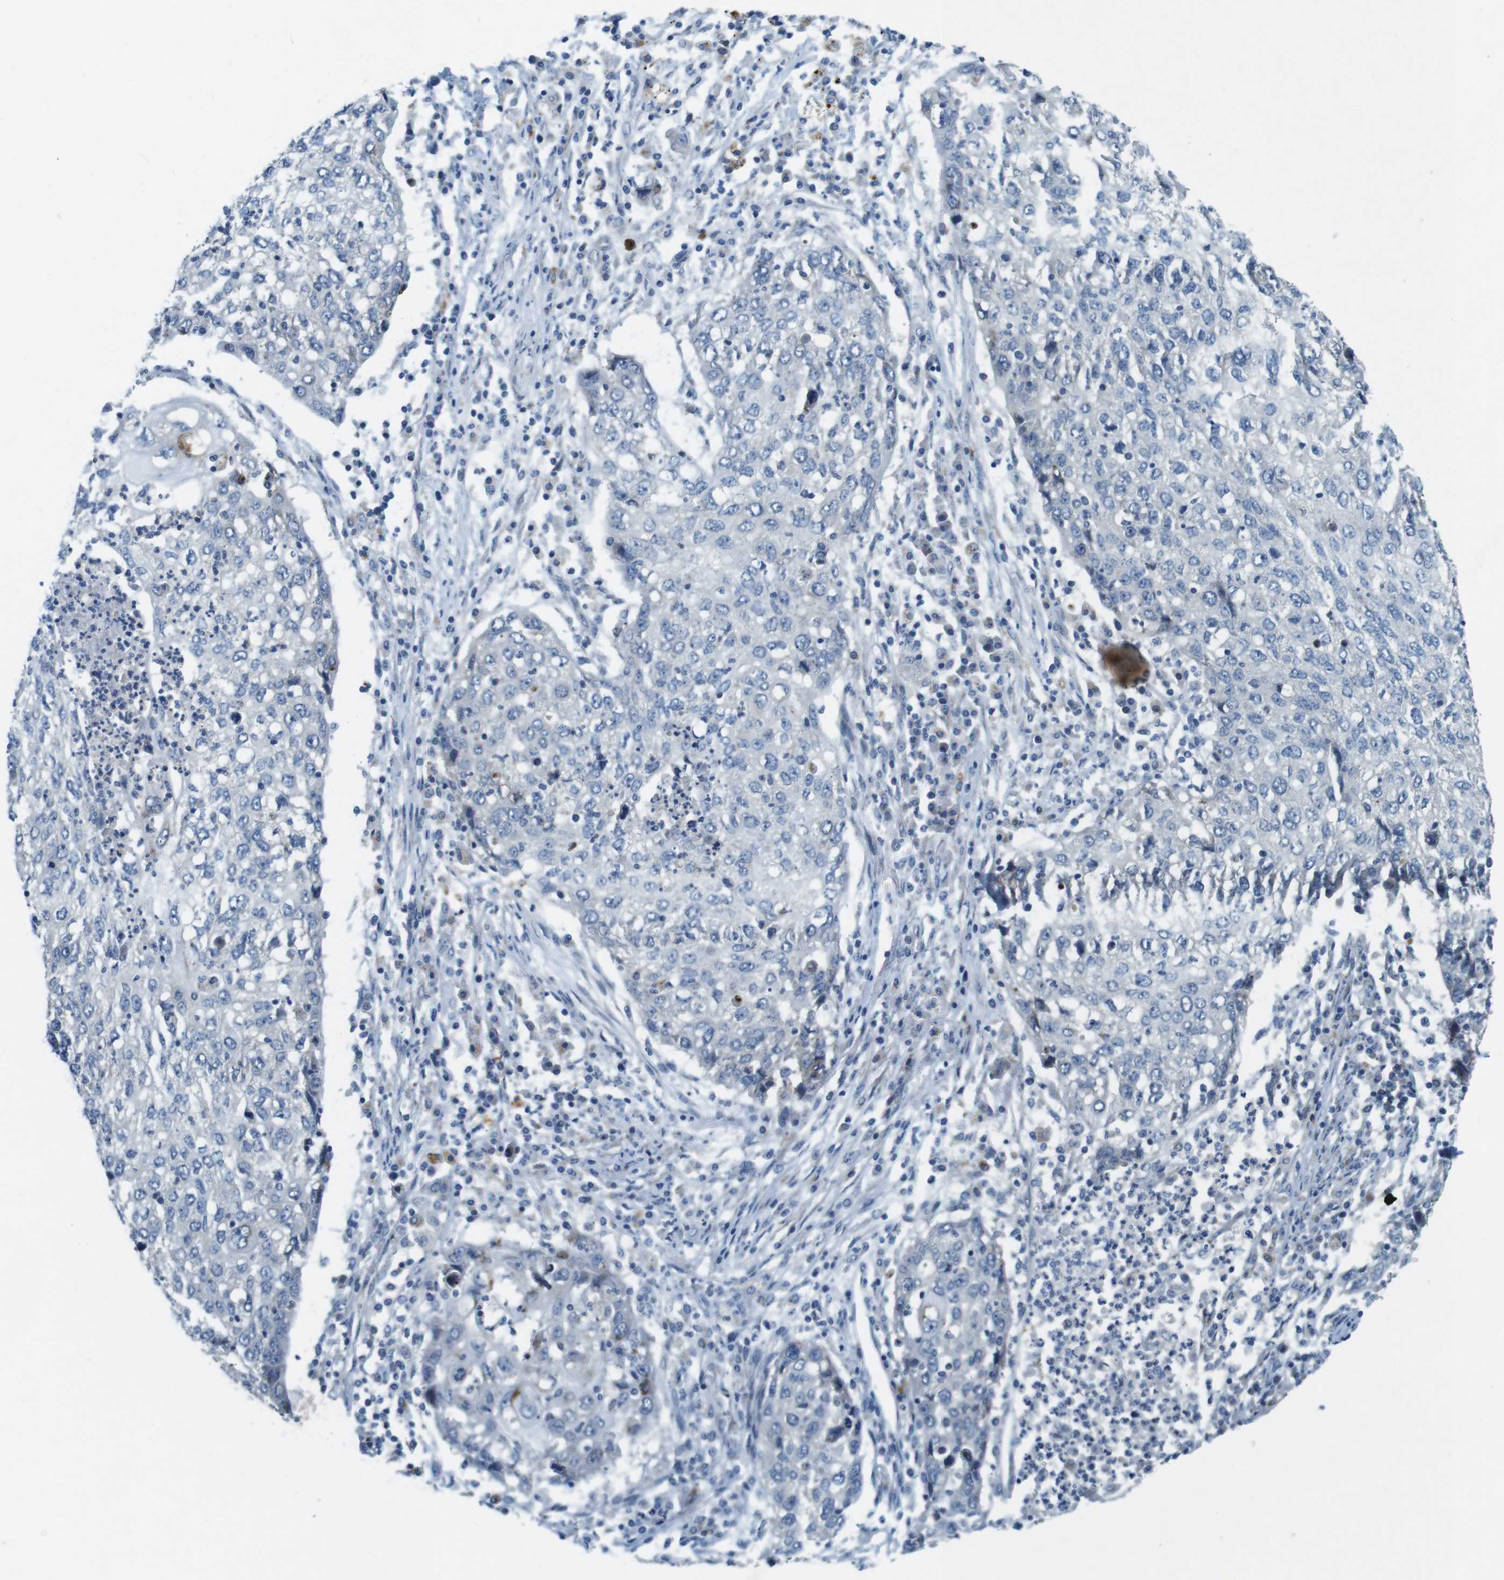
{"staining": {"intensity": "negative", "quantity": "none", "location": "none"}, "tissue": "lung cancer", "cell_type": "Tumor cells", "image_type": "cancer", "snomed": [{"axis": "morphology", "description": "Squamous cell carcinoma, NOS"}, {"axis": "topography", "description": "Lung"}], "caption": "IHC photomicrograph of neoplastic tissue: human squamous cell carcinoma (lung) stained with DAB (3,3'-diaminobenzidine) demonstrates no significant protein positivity in tumor cells.", "gene": "TYW1", "patient": {"sex": "female", "age": 63}}